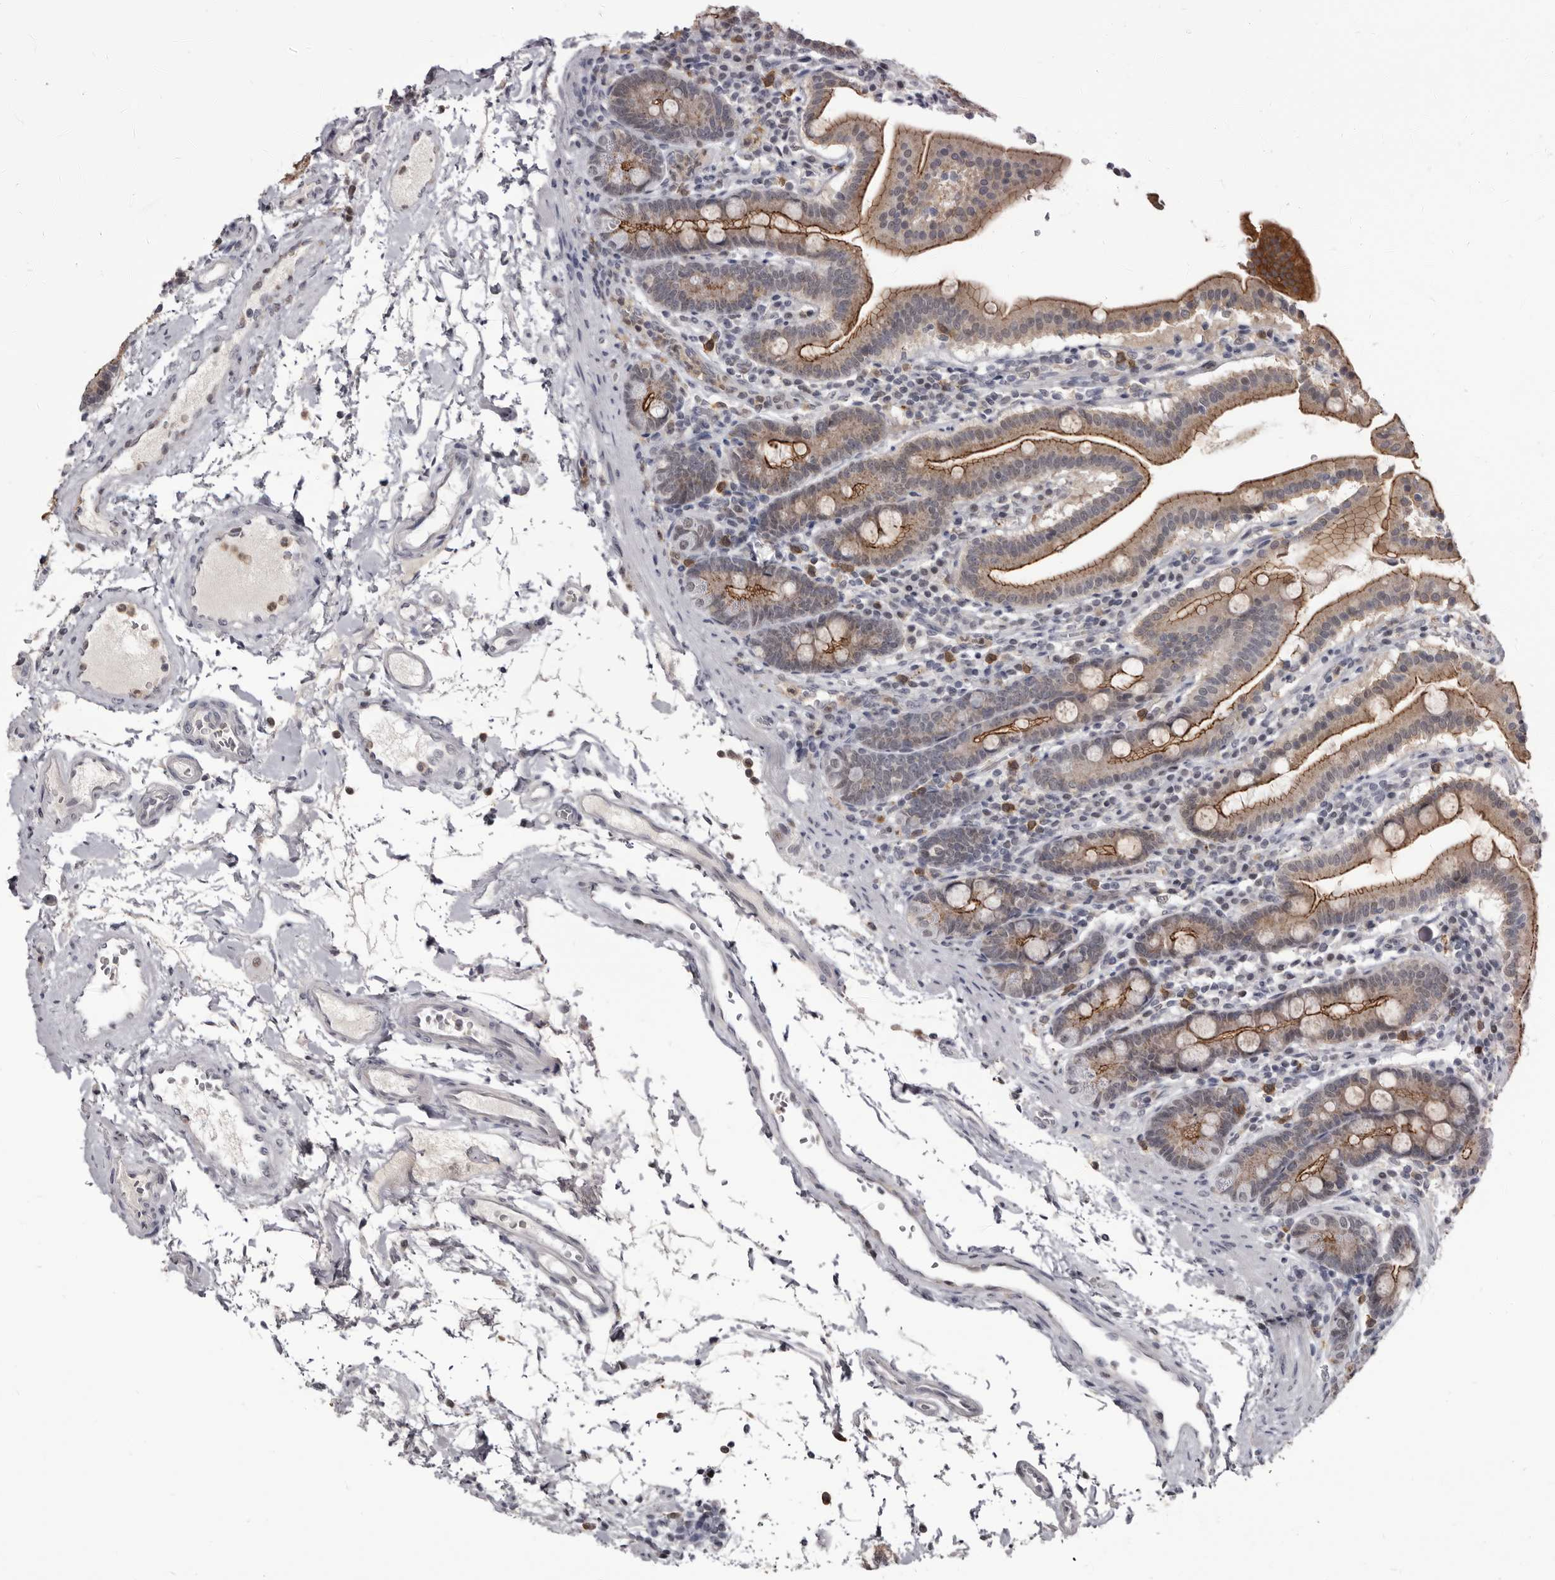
{"staining": {"intensity": "moderate", "quantity": ">75%", "location": "cytoplasmic/membranous"}, "tissue": "duodenum", "cell_type": "Glandular cells", "image_type": "normal", "snomed": [{"axis": "morphology", "description": "Normal tissue, NOS"}, {"axis": "morphology", "description": "Adenocarcinoma, NOS"}, {"axis": "topography", "description": "Pancreas"}, {"axis": "topography", "description": "Duodenum"}], "caption": "The photomicrograph demonstrates staining of unremarkable duodenum, revealing moderate cytoplasmic/membranous protein staining (brown color) within glandular cells. The protein is stained brown, and the nuclei are stained in blue (DAB IHC with brightfield microscopy, high magnification).", "gene": "CGN", "patient": {"sex": "male", "age": 50}}